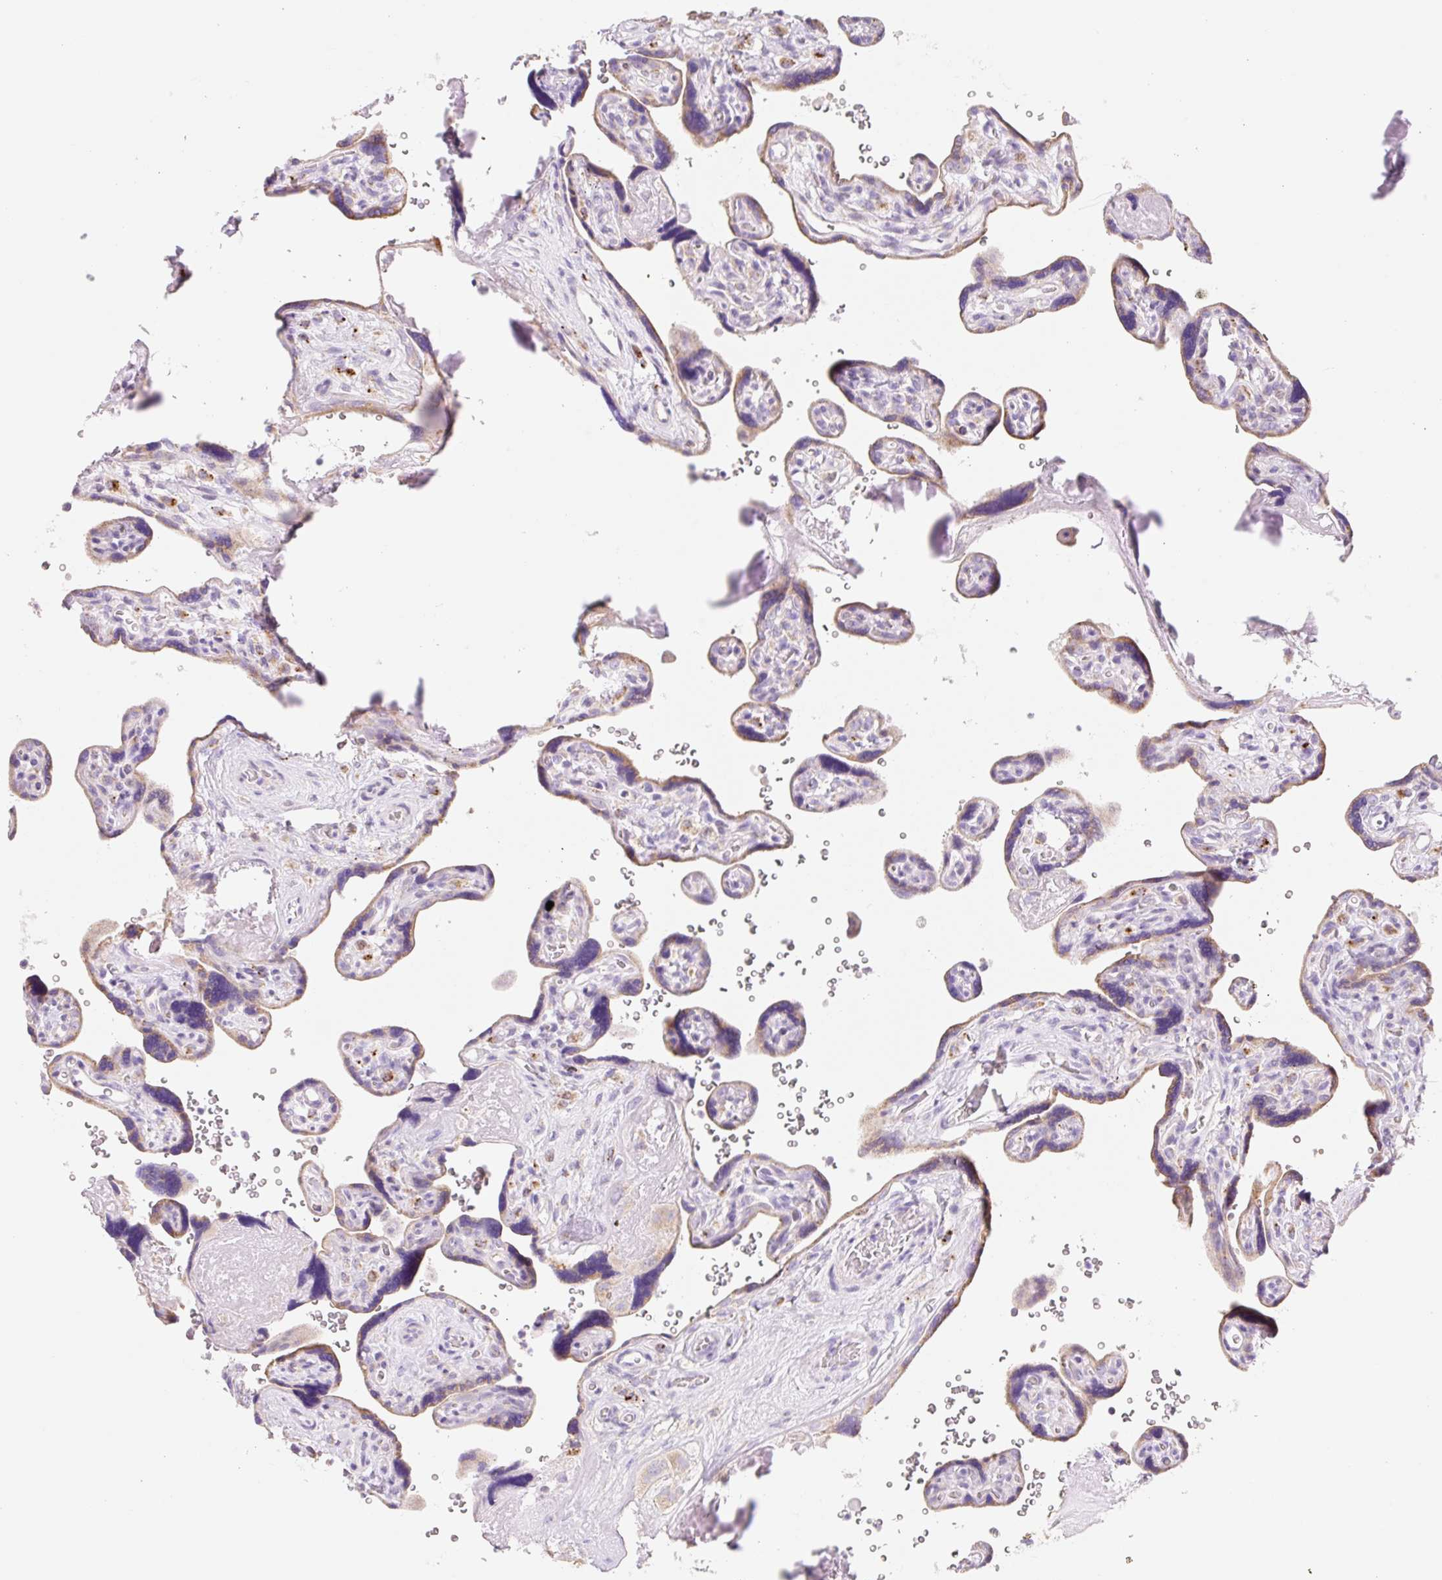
{"staining": {"intensity": "moderate", "quantity": "25%-75%", "location": "cytoplasmic/membranous"}, "tissue": "placenta", "cell_type": "Trophoblastic cells", "image_type": "normal", "snomed": [{"axis": "morphology", "description": "Normal tissue, NOS"}, {"axis": "topography", "description": "Placenta"}], "caption": "Brown immunohistochemical staining in normal placenta demonstrates moderate cytoplasmic/membranous positivity in about 25%-75% of trophoblastic cells. (DAB = brown stain, brightfield microscopy at high magnification).", "gene": "CLEC3A", "patient": {"sex": "female", "age": 39}}